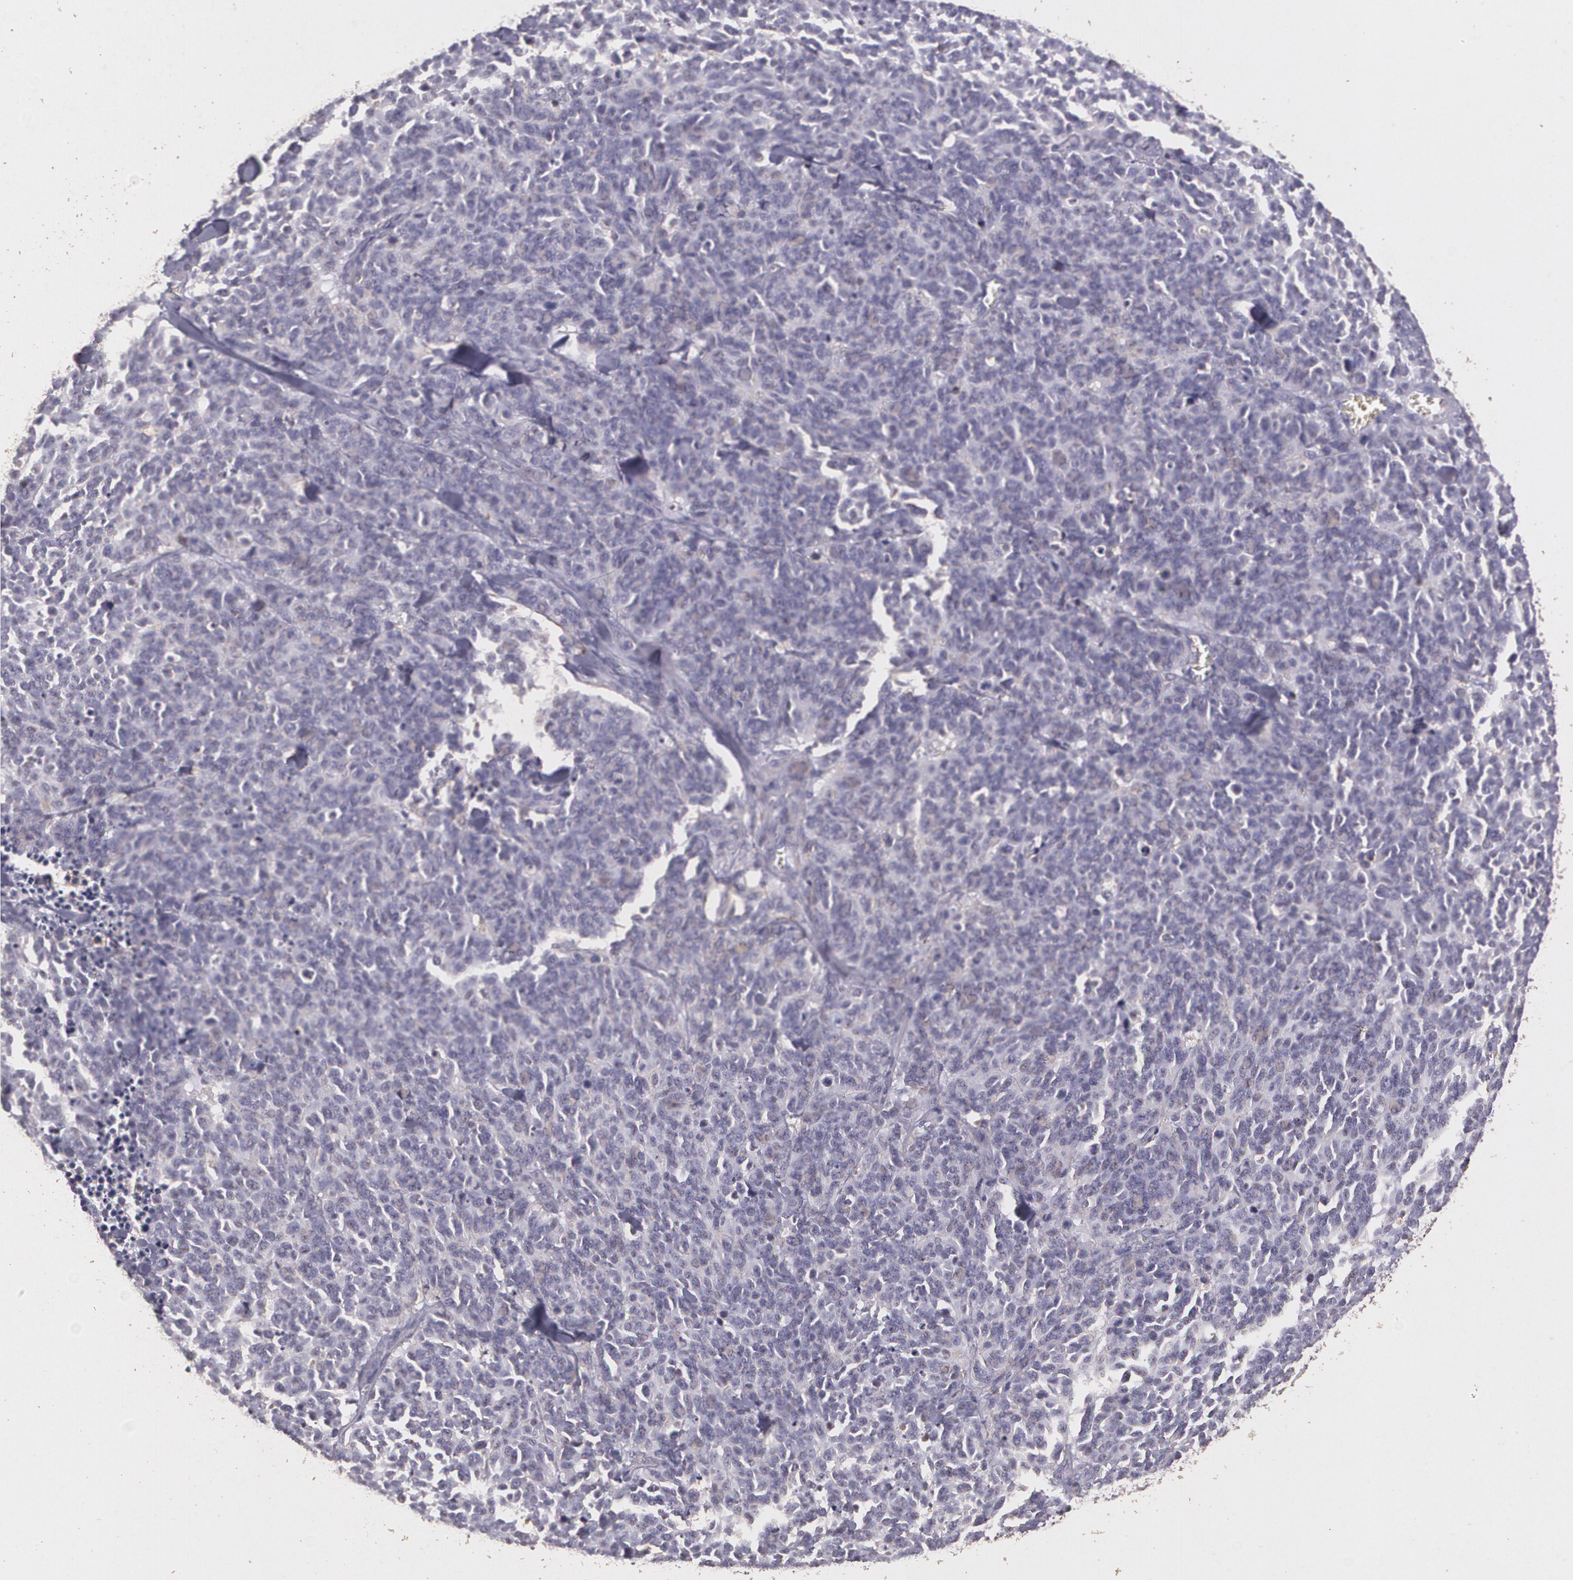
{"staining": {"intensity": "negative", "quantity": "none", "location": "none"}, "tissue": "lung cancer", "cell_type": "Tumor cells", "image_type": "cancer", "snomed": [{"axis": "morphology", "description": "Neoplasm, malignant, NOS"}, {"axis": "topography", "description": "Lung"}], "caption": "Lung cancer was stained to show a protein in brown. There is no significant positivity in tumor cells.", "gene": "TGFBR1", "patient": {"sex": "female", "age": 58}}